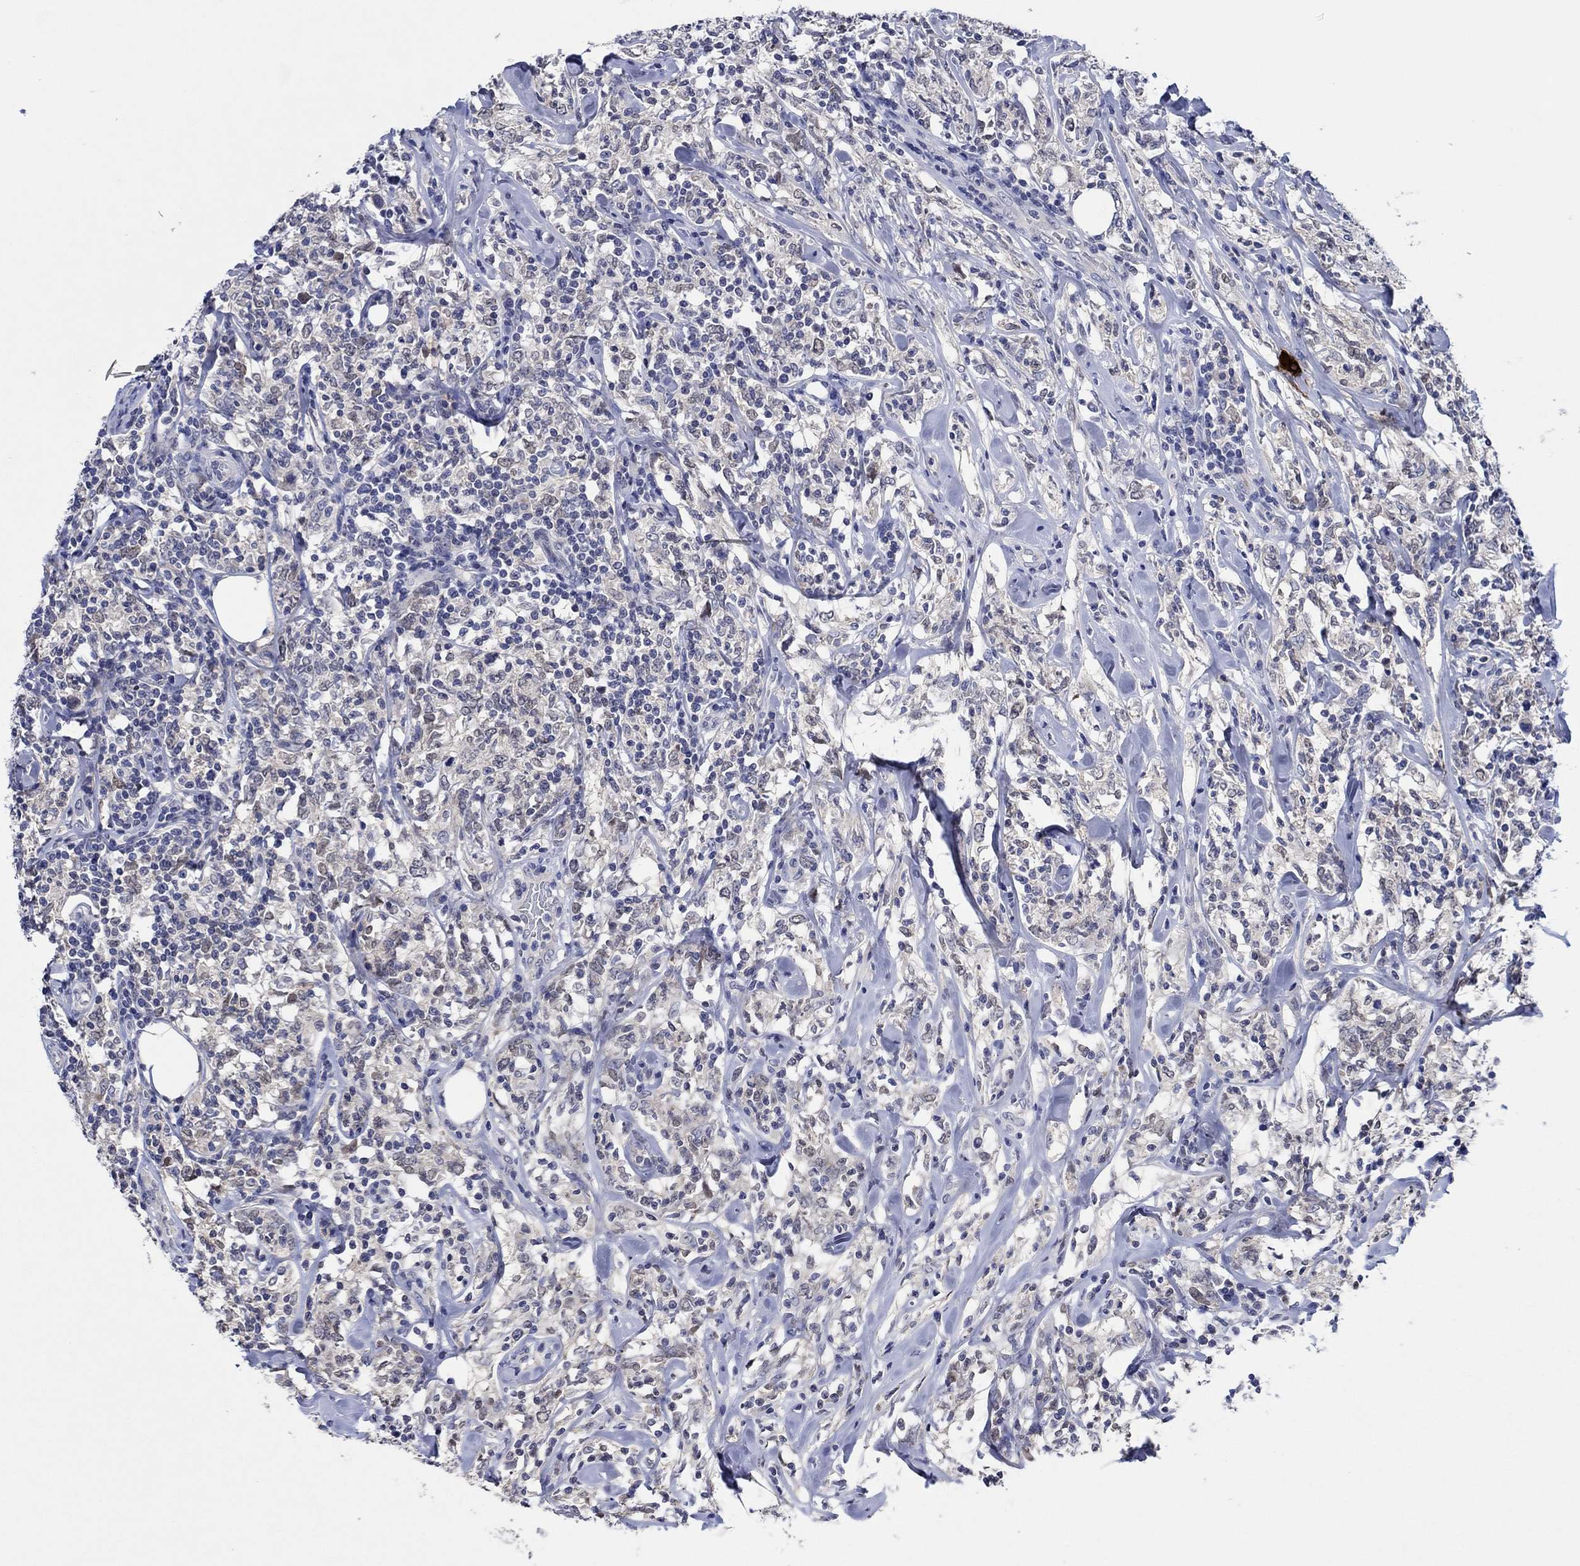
{"staining": {"intensity": "moderate", "quantity": "<25%", "location": "nuclear"}, "tissue": "lymphoma", "cell_type": "Tumor cells", "image_type": "cancer", "snomed": [{"axis": "morphology", "description": "Malignant lymphoma, non-Hodgkin's type, High grade"}, {"axis": "topography", "description": "Lymph node"}], "caption": "Immunohistochemical staining of malignant lymphoma, non-Hodgkin's type (high-grade) demonstrates low levels of moderate nuclear protein staining in about <25% of tumor cells.", "gene": "PRRT3", "patient": {"sex": "female", "age": 84}}